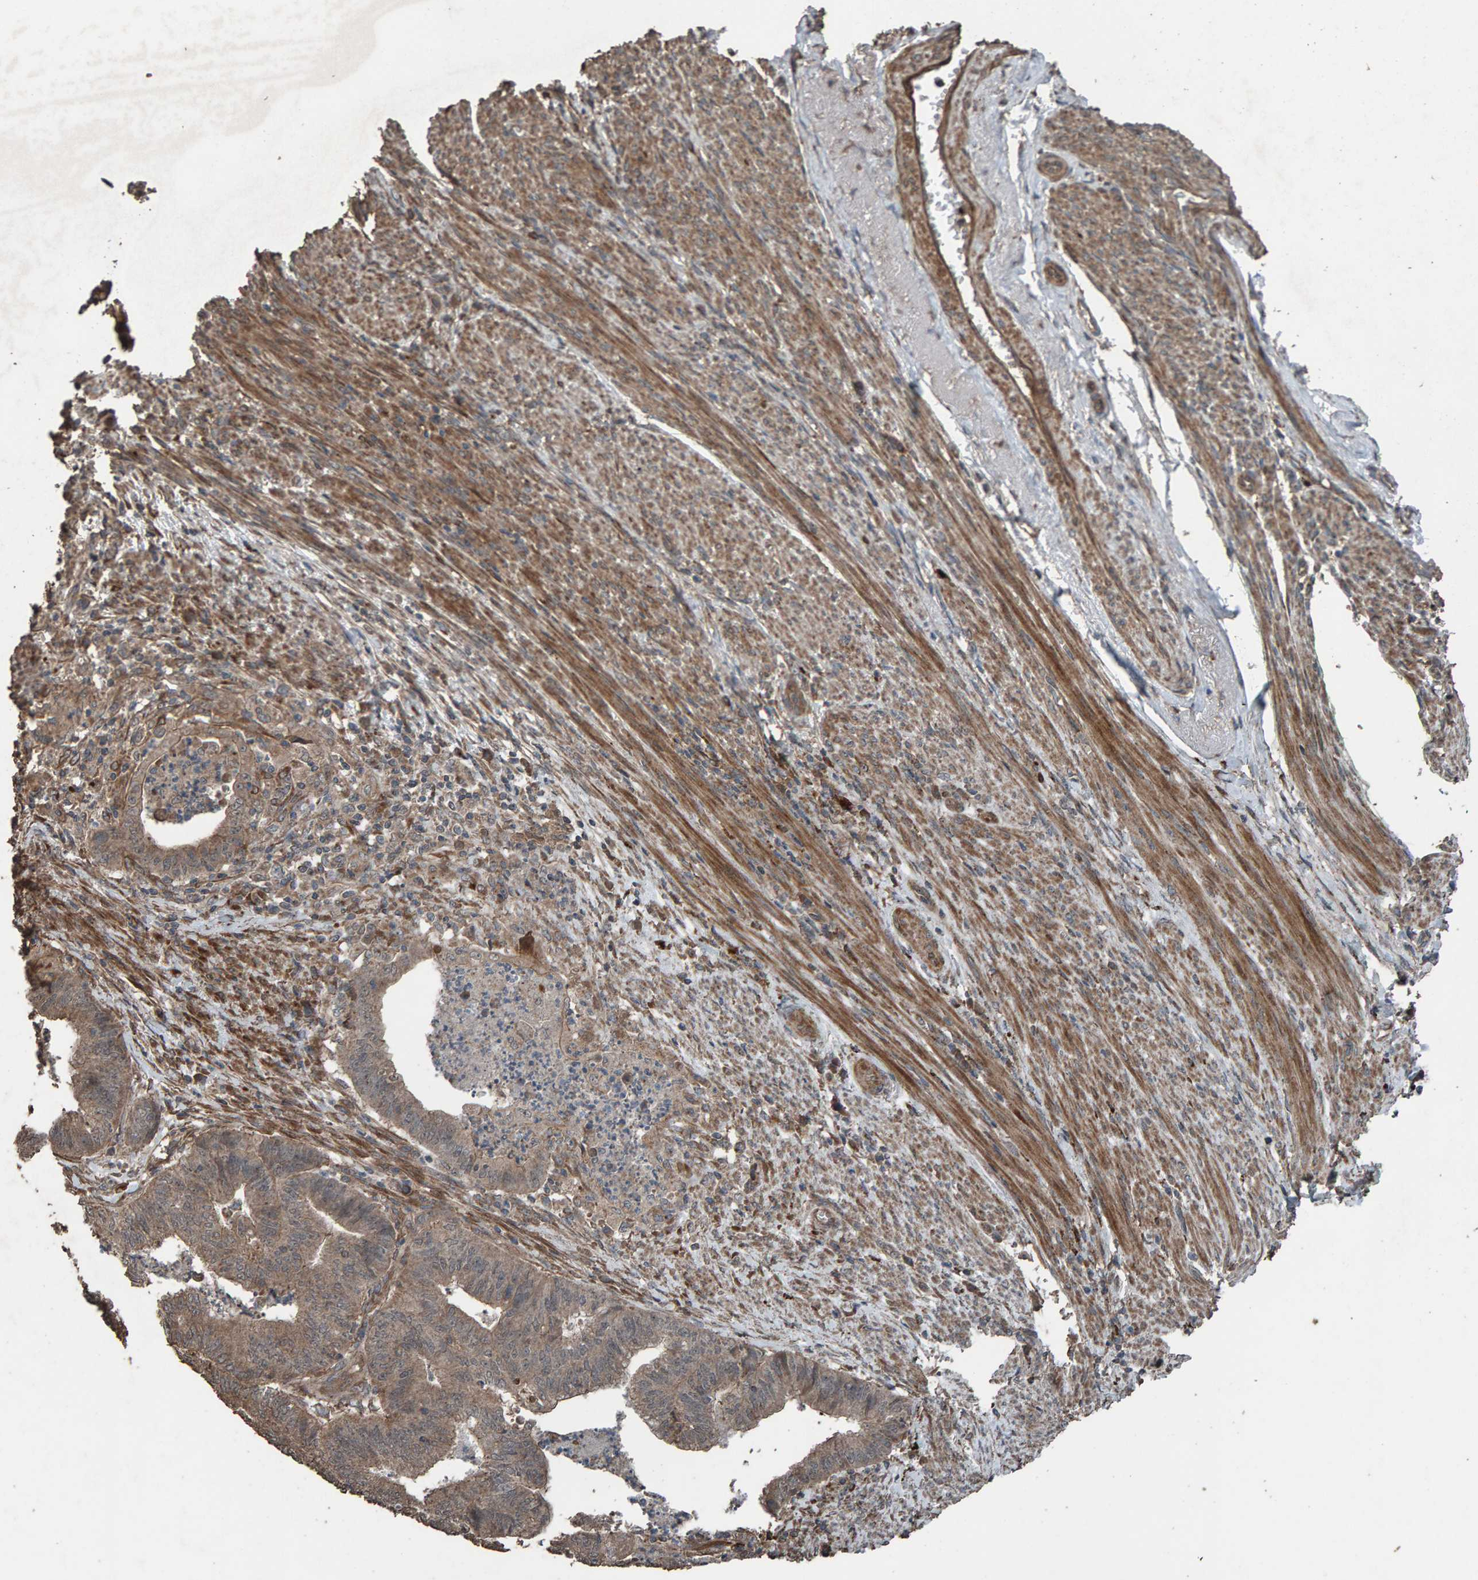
{"staining": {"intensity": "weak", "quantity": ">75%", "location": "cytoplasmic/membranous"}, "tissue": "endometrial cancer", "cell_type": "Tumor cells", "image_type": "cancer", "snomed": [{"axis": "morphology", "description": "Polyp, NOS"}, {"axis": "morphology", "description": "Adenocarcinoma, NOS"}, {"axis": "morphology", "description": "Adenoma, NOS"}, {"axis": "topography", "description": "Endometrium"}], "caption": "Approximately >75% of tumor cells in human endometrial cancer exhibit weak cytoplasmic/membranous protein expression as visualized by brown immunohistochemical staining.", "gene": "DUS1L", "patient": {"sex": "female", "age": 79}}